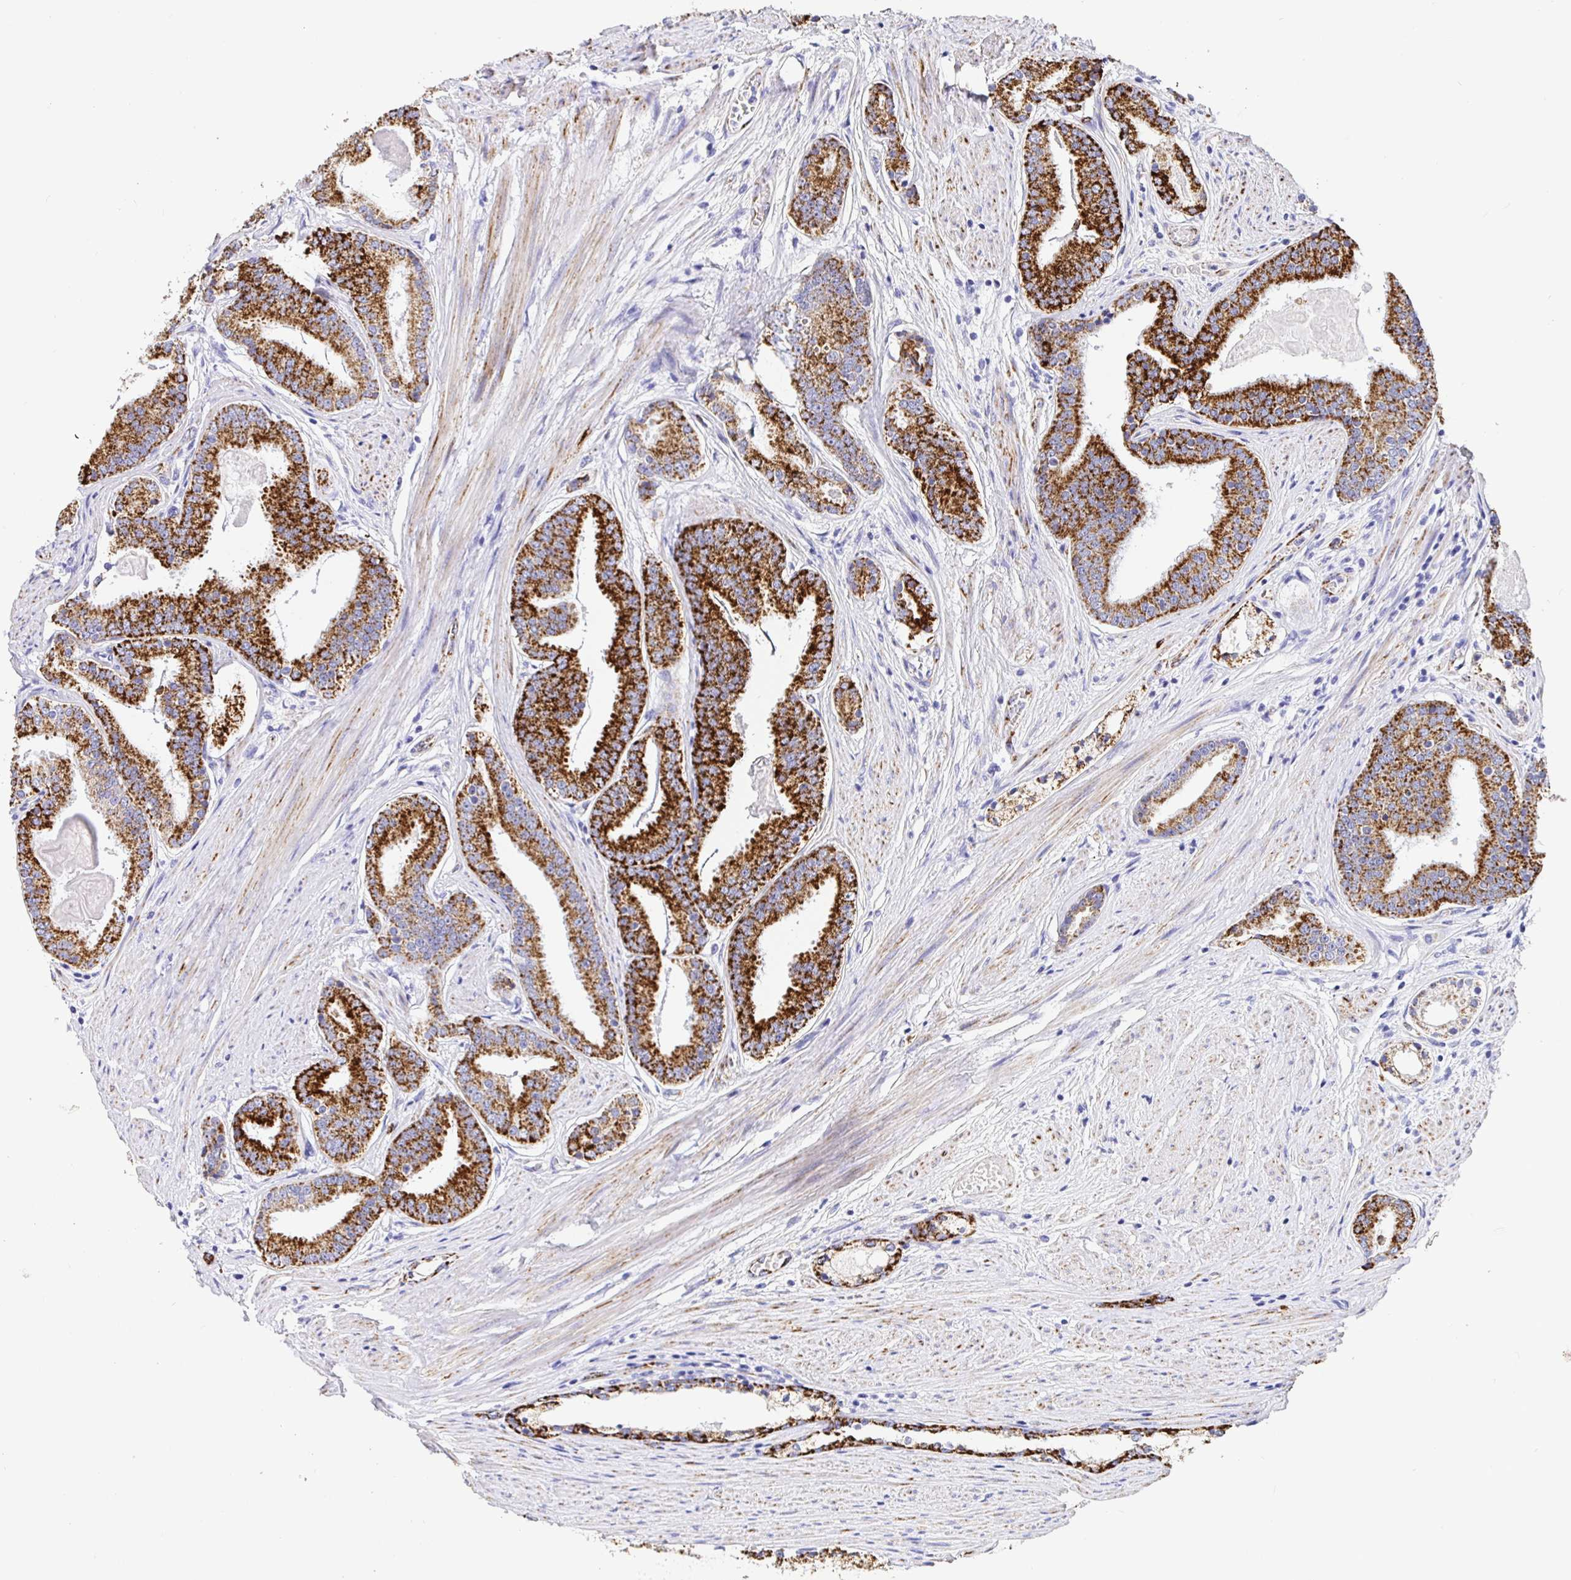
{"staining": {"intensity": "strong", "quantity": ">75%", "location": "cytoplasmic/membranous"}, "tissue": "prostate cancer", "cell_type": "Tumor cells", "image_type": "cancer", "snomed": [{"axis": "morphology", "description": "Adenocarcinoma, High grade"}, {"axis": "topography", "description": "Prostate"}], "caption": "Immunohistochemistry (IHC) histopathology image of human prostate cancer (adenocarcinoma (high-grade)) stained for a protein (brown), which shows high levels of strong cytoplasmic/membranous staining in approximately >75% of tumor cells.", "gene": "MAOA", "patient": {"sex": "male", "age": 63}}